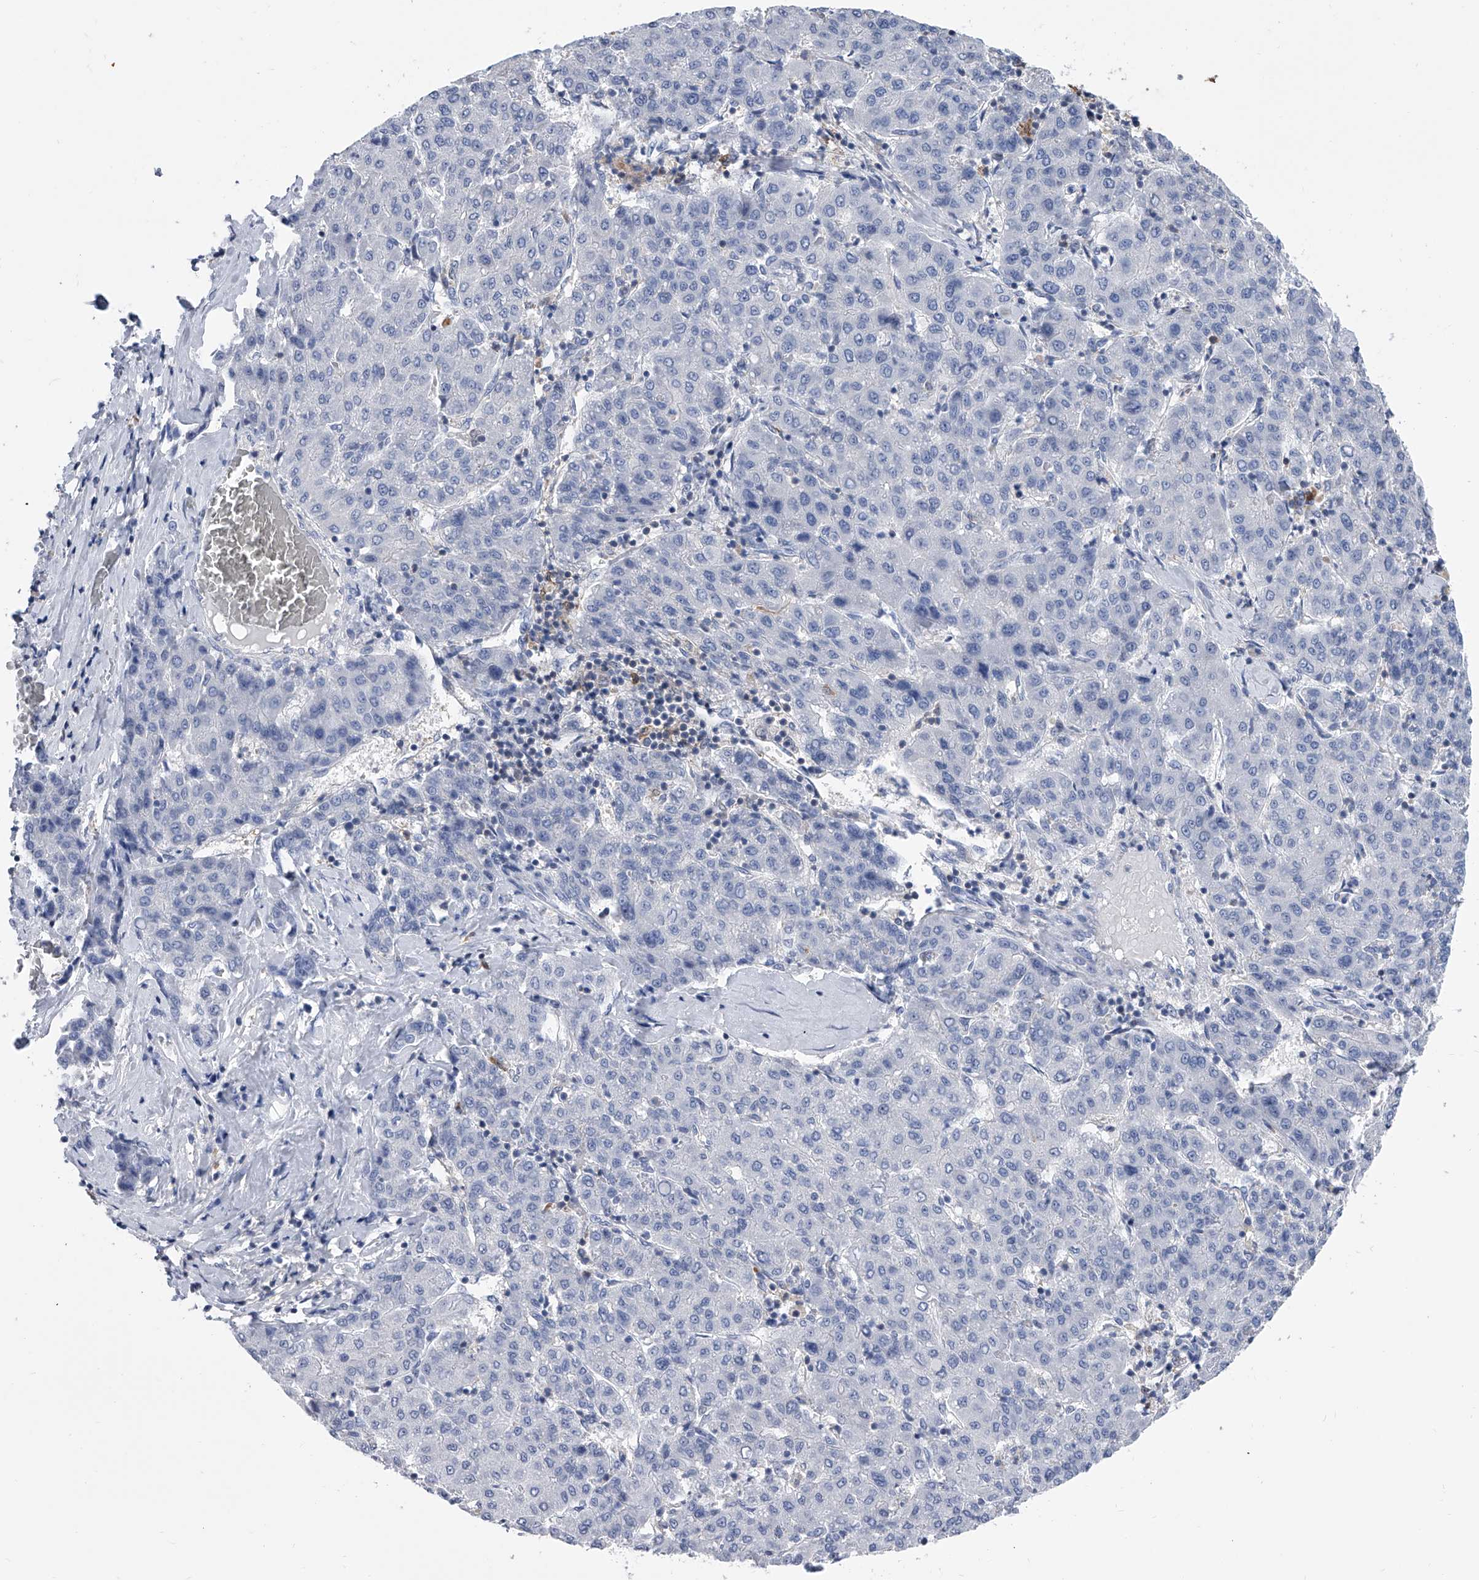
{"staining": {"intensity": "negative", "quantity": "none", "location": "none"}, "tissue": "liver cancer", "cell_type": "Tumor cells", "image_type": "cancer", "snomed": [{"axis": "morphology", "description": "Carcinoma, Hepatocellular, NOS"}, {"axis": "topography", "description": "Liver"}], "caption": "DAB immunohistochemical staining of human liver cancer (hepatocellular carcinoma) demonstrates no significant staining in tumor cells.", "gene": "SERPINB9", "patient": {"sex": "male", "age": 65}}